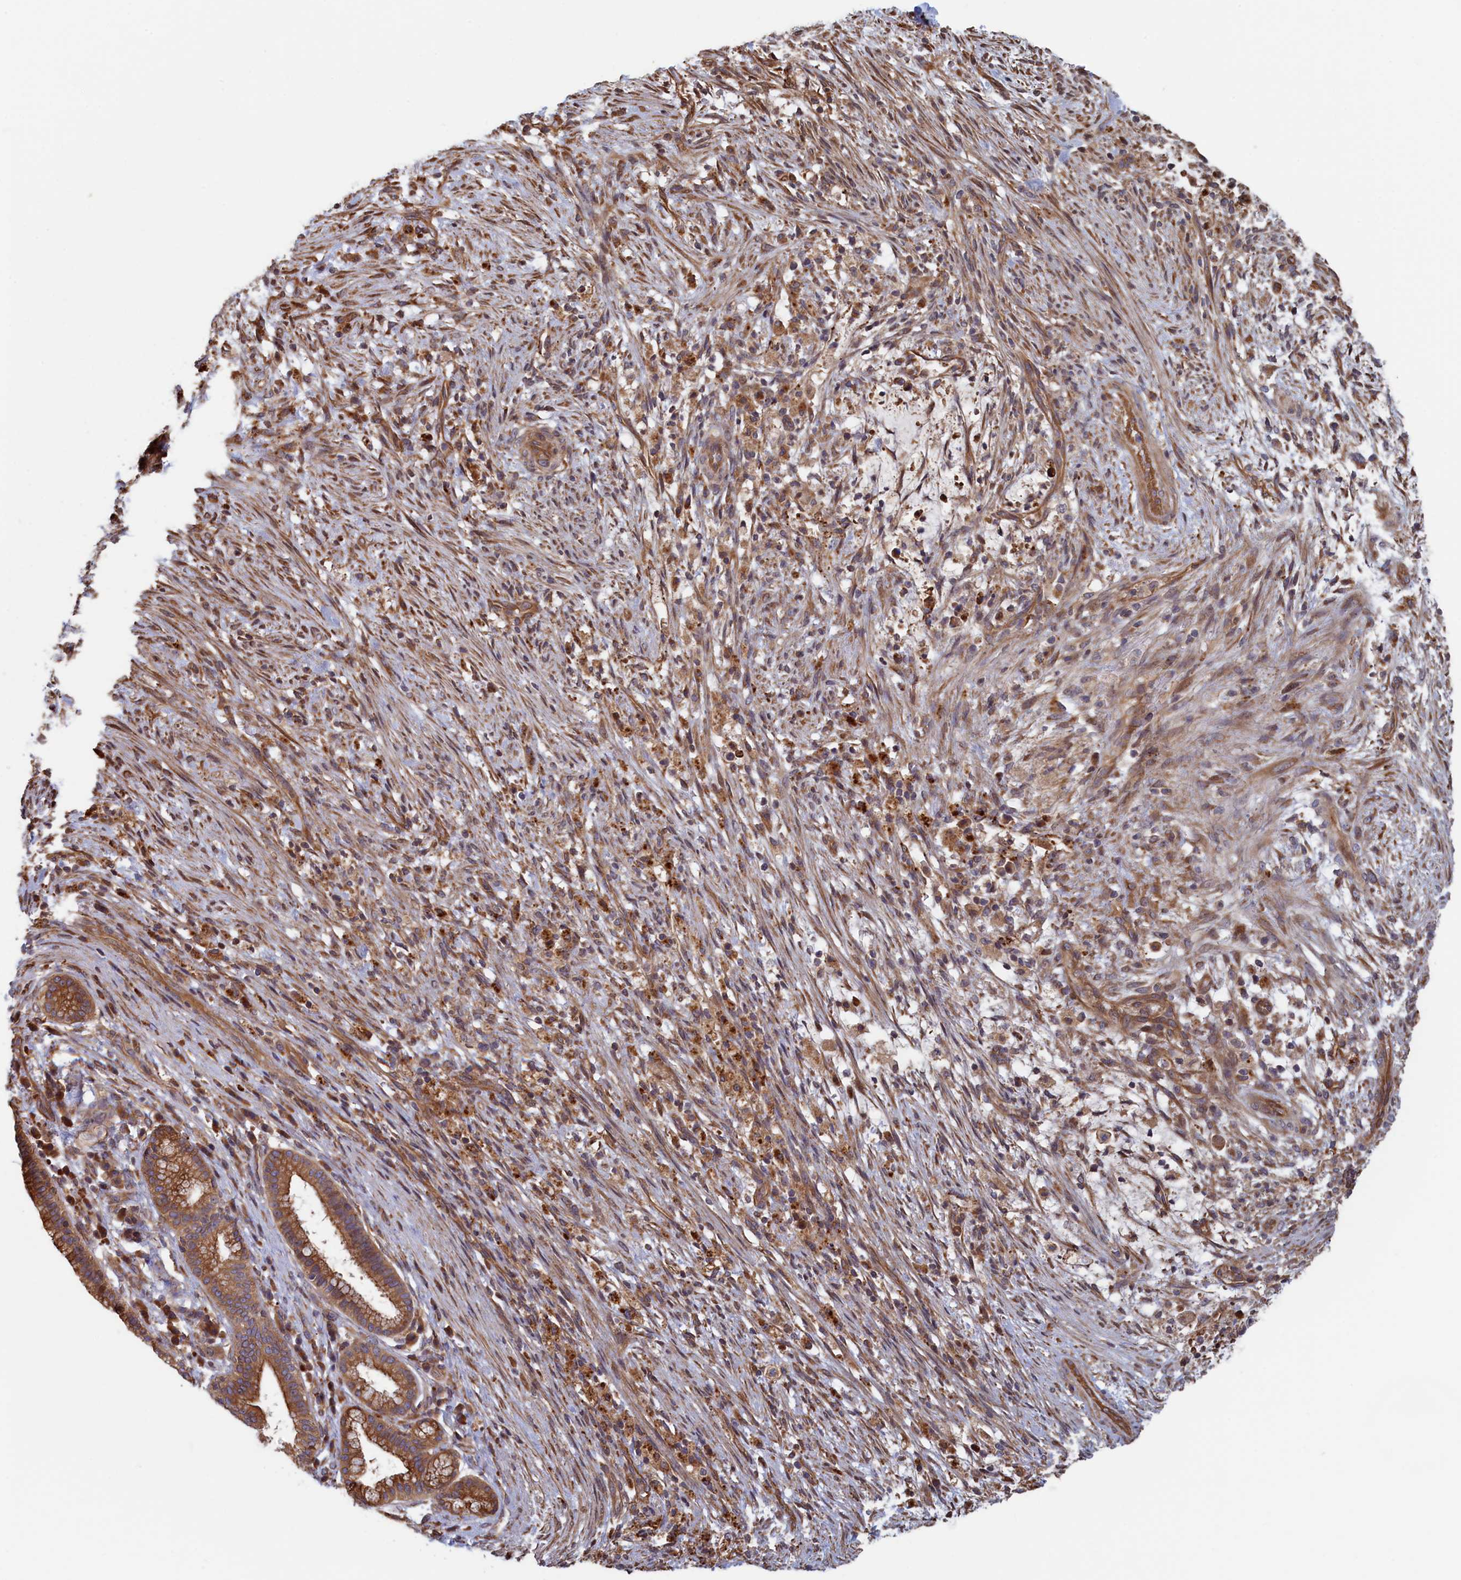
{"staining": {"intensity": "moderate", "quantity": ">75%", "location": "cytoplasmic/membranous"}, "tissue": "liver cancer", "cell_type": "Tumor cells", "image_type": "cancer", "snomed": [{"axis": "morphology", "description": "Normal tissue, NOS"}, {"axis": "morphology", "description": "Cholangiocarcinoma"}, {"axis": "topography", "description": "Liver"}, {"axis": "topography", "description": "Peripheral nerve tissue"}], "caption": "Cholangiocarcinoma (liver) stained for a protein reveals moderate cytoplasmic/membranous positivity in tumor cells.", "gene": "RILPL1", "patient": {"sex": "female", "age": 73}}